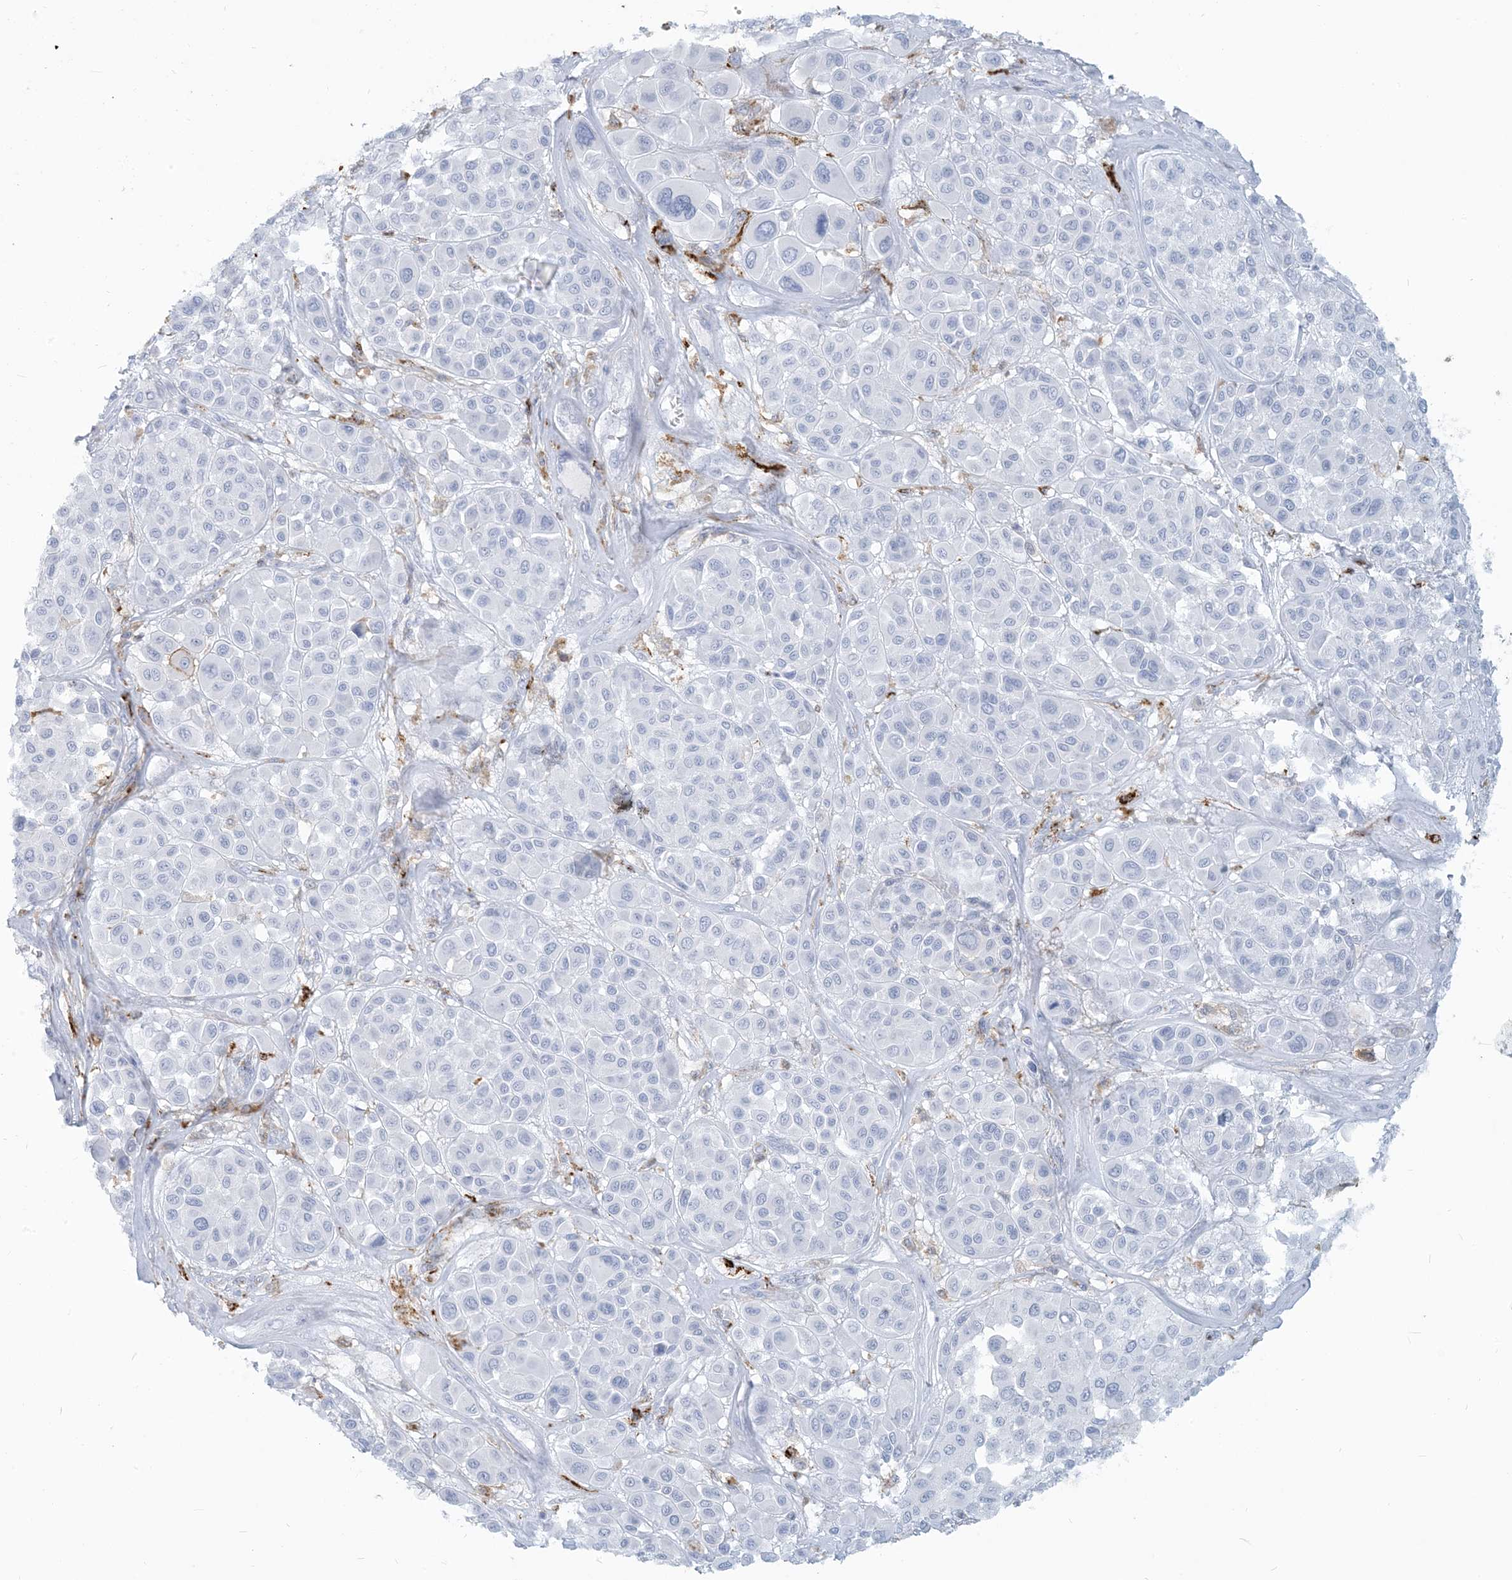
{"staining": {"intensity": "negative", "quantity": "none", "location": "none"}, "tissue": "melanoma", "cell_type": "Tumor cells", "image_type": "cancer", "snomed": [{"axis": "morphology", "description": "Malignant melanoma, Metastatic site"}, {"axis": "topography", "description": "Soft tissue"}], "caption": "Histopathology image shows no significant protein positivity in tumor cells of malignant melanoma (metastatic site).", "gene": "HLA-DRB1", "patient": {"sex": "male", "age": 41}}